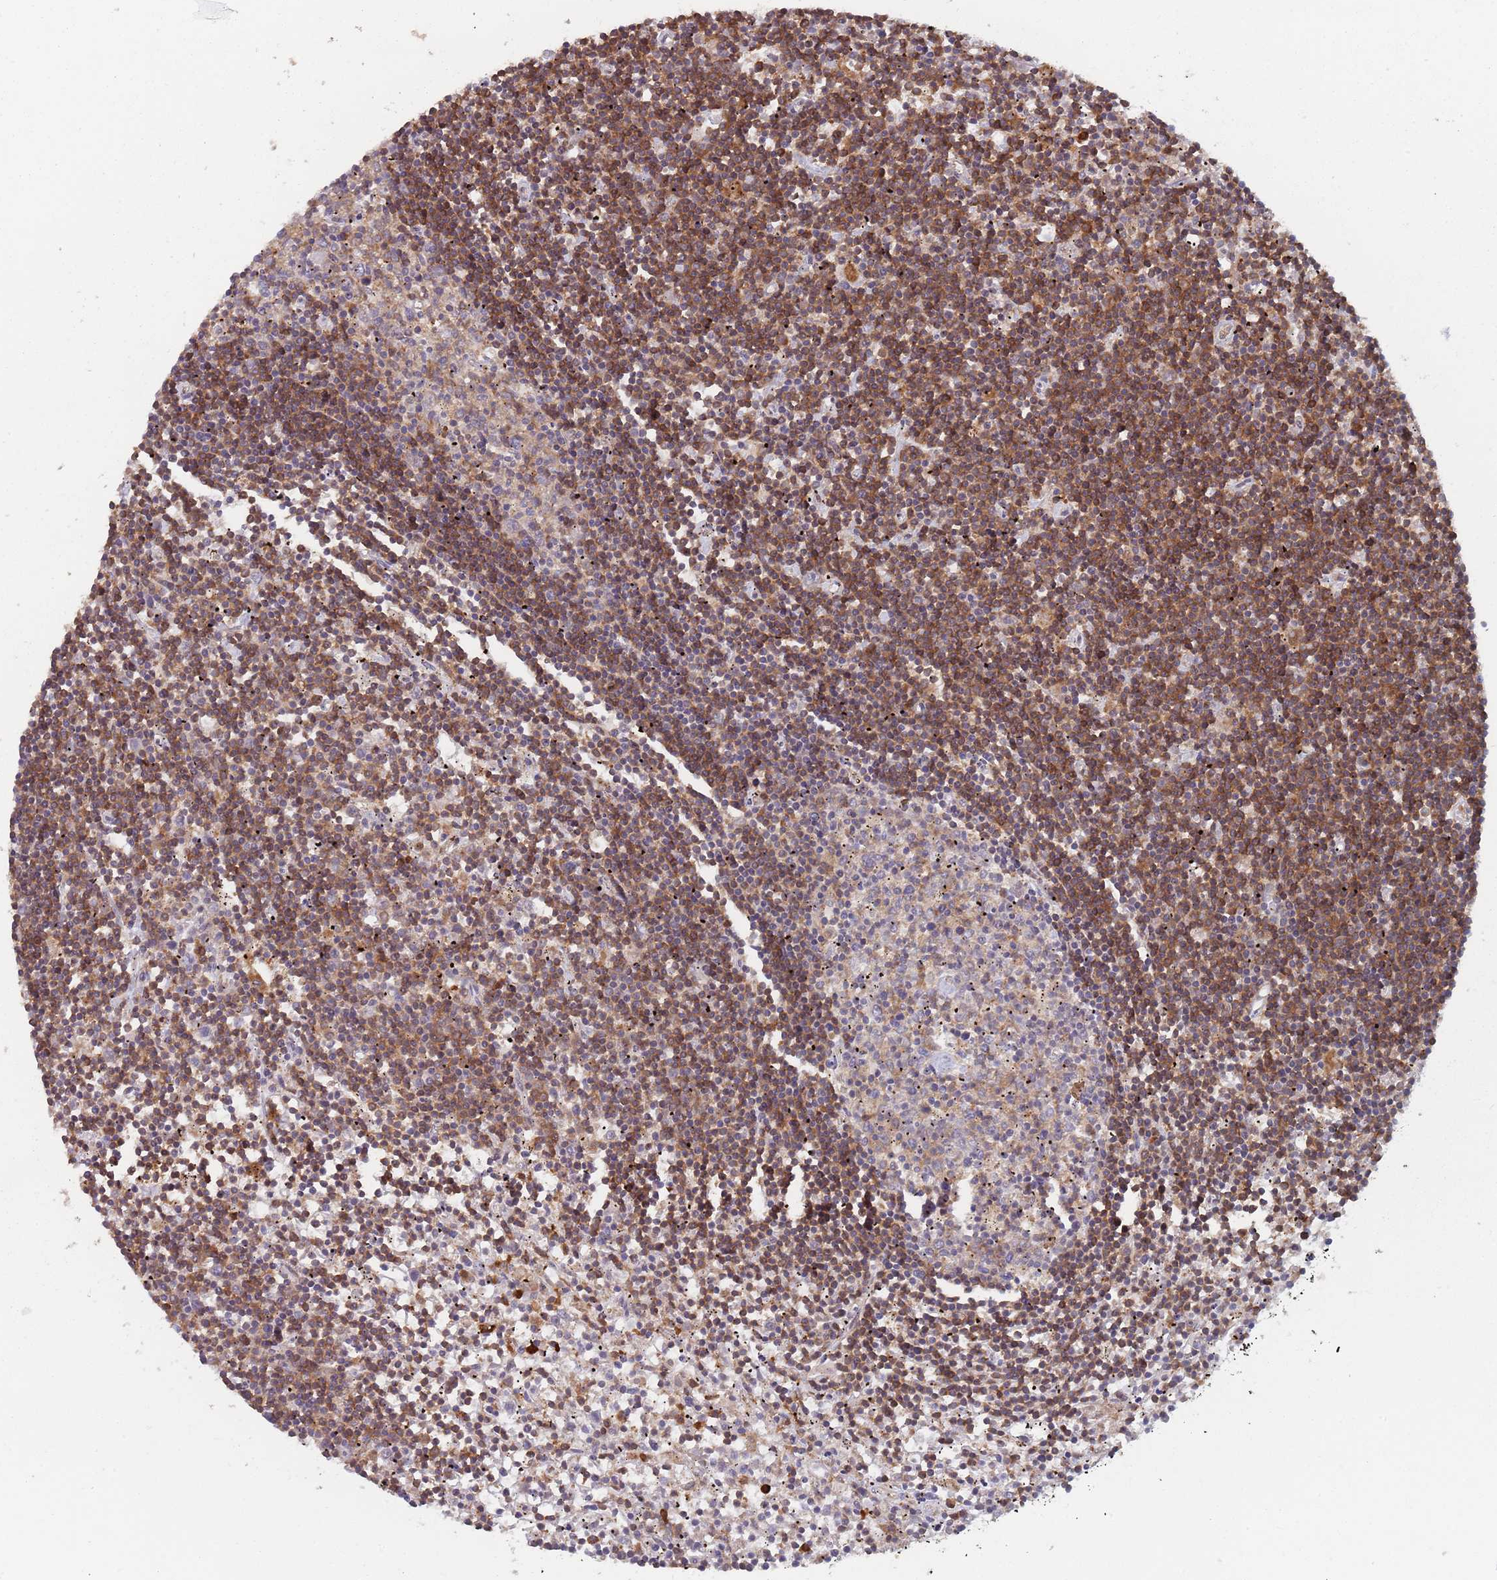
{"staining": {"intensity": "moderate", "quantity": ">75%", "location": "cytoplasmic/membranous"}, "tissue": "lymphoma", "cell_type": "Tumor cells", "image_type": "cancer", "snomed": [{"axis": "morphology", "description": "Malignant lymphoma, non-Hodgkin's type, Low grade"}, {"axis": "topography", "description": "Spleen"}], "caption": "Approximately >75% of tumor cells in human lymphoma display moderate cytoplasmic/membranous protein positivity as visualized by brown immunohistochemical staining.", "gene": "GDI2", "patient": {"sex": "male", "age": 76}}